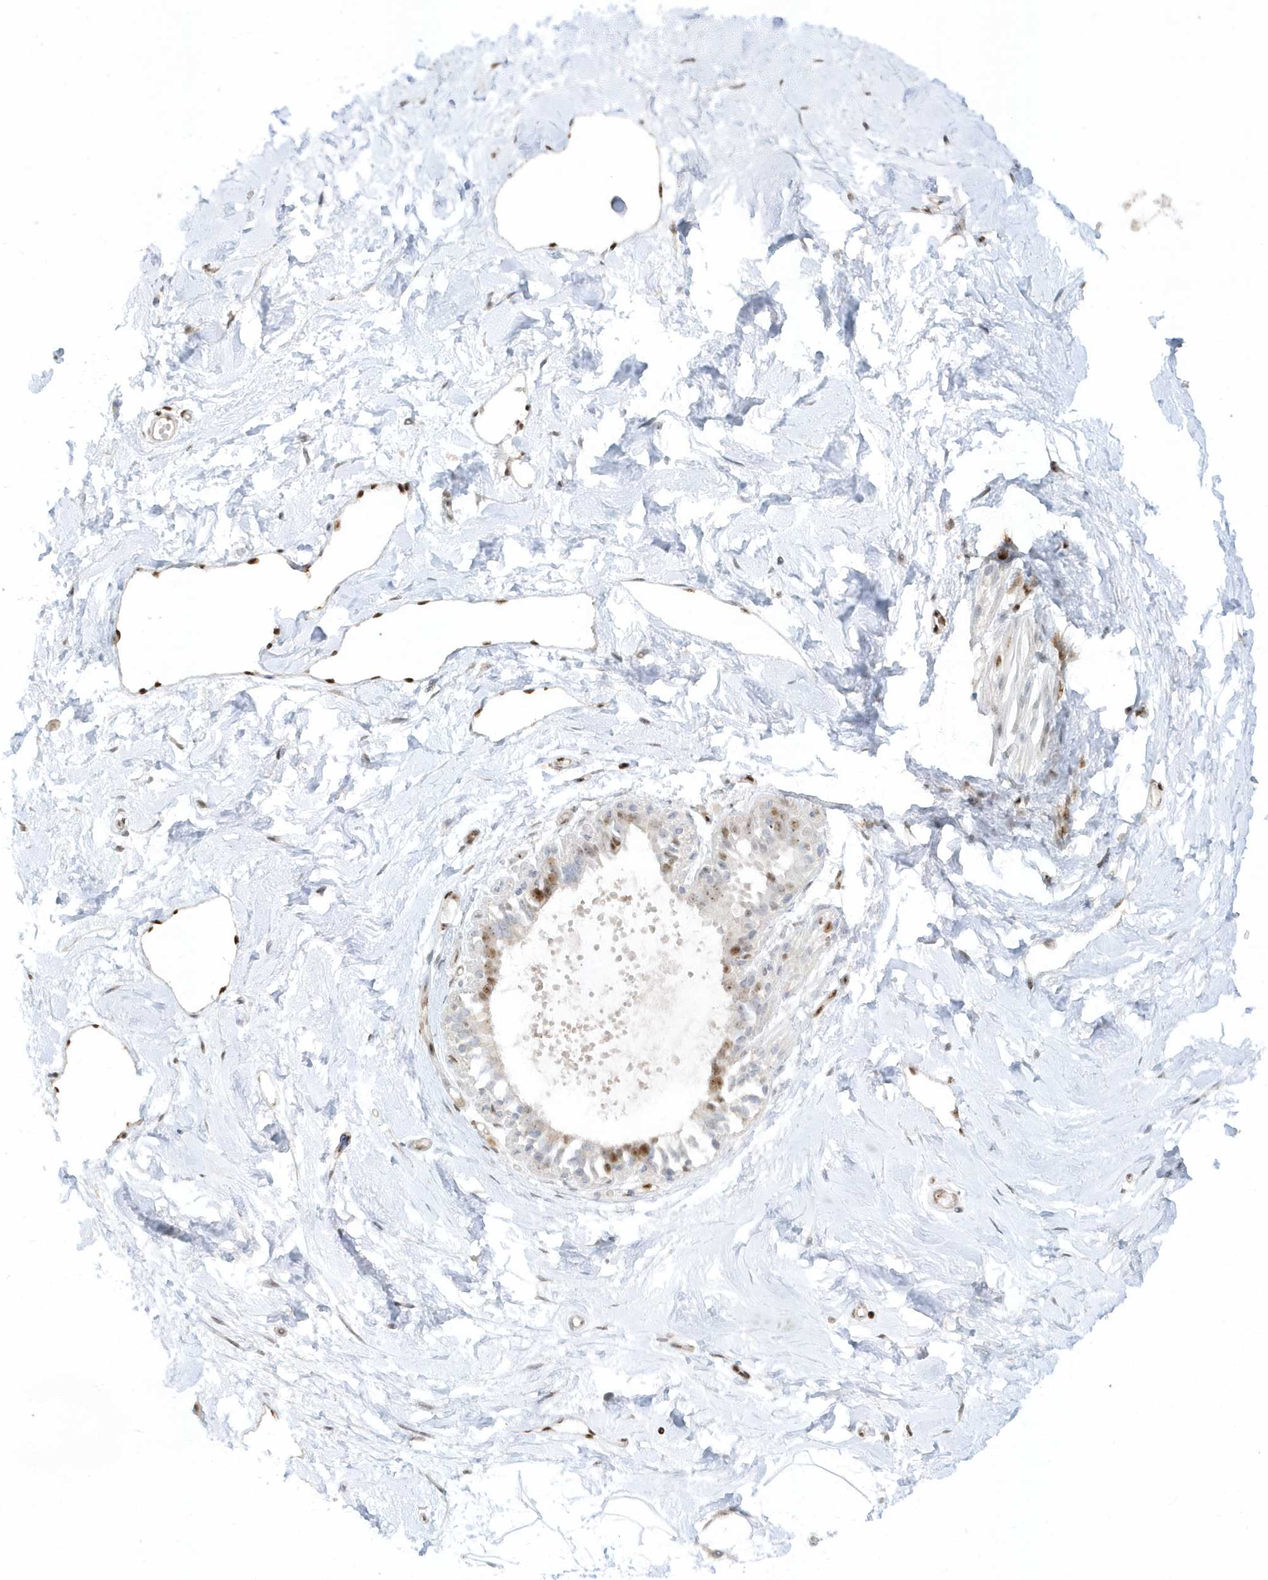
{"staining": {"intensity": "weak", "quantity": ">75%", "location": "nuclear"}, "tissue": "breast", "cell_type": "Adipocytes", "image_type": "normal", "snomed": [{"axis": "morphology", "description": "Normal tissue, NOS"}, {"axis": "topography", "description": "Breast"}], "caption": "A low amount of weak nuclear expression is present in about >75% of adipocytes in unremarkable breast.", "gene": "SUMO2", "patient": {"sex": "female", "age": 45}}